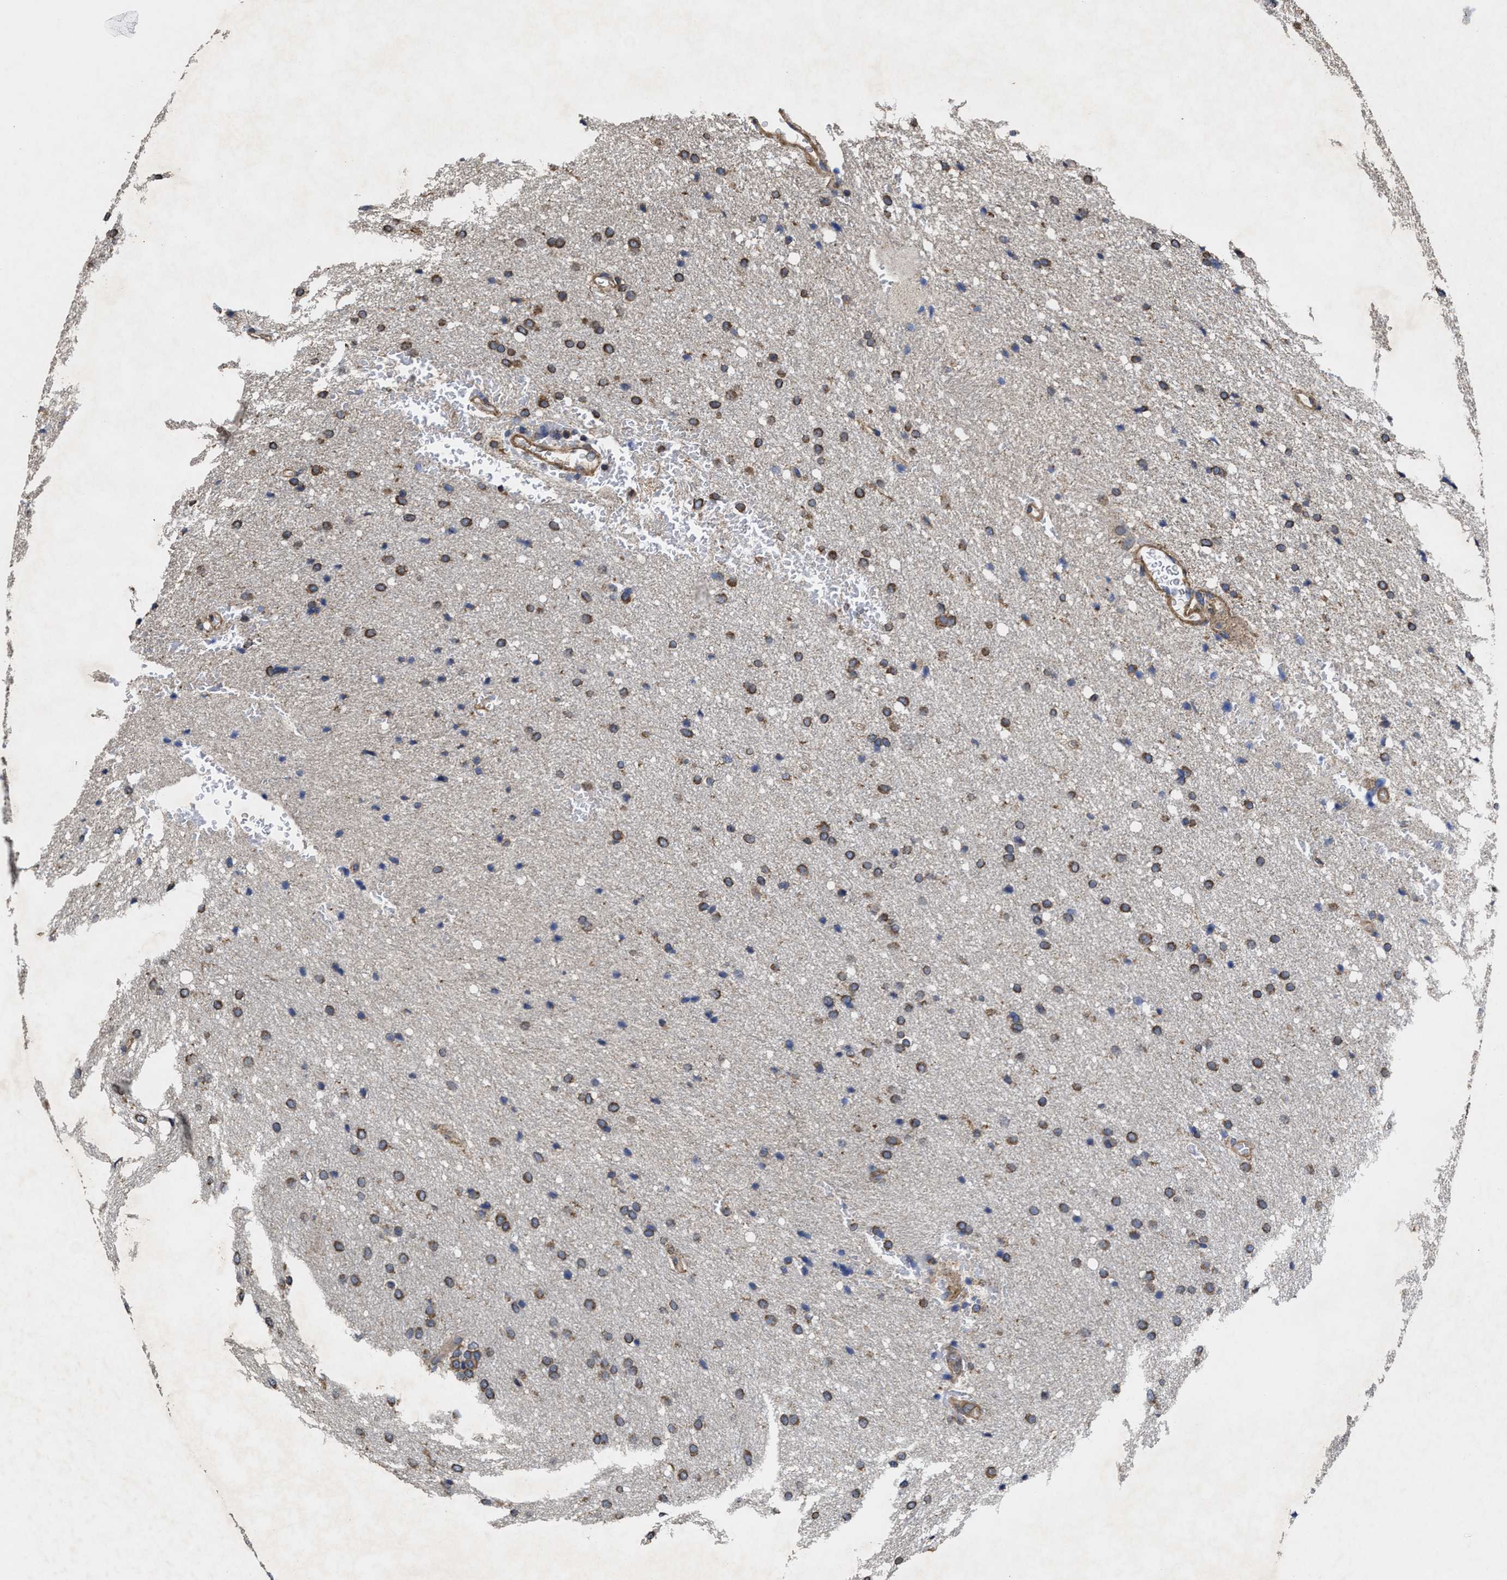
{"staining": {"intensity": "moderate", "quantity": ">75%", "location": "cytoplasmic/membranous"}, "tissue": "glioma", "cell_type": "Tumor cells", "image_type": "cancer", "snomed": [{"axis": "morphology", "description": "Glioma, malignant, Low grade"}, {"axis": "topography", "description": "Brain"}], "caption": "IHC histopathology image of glioma stained for a protein (brown), which reveals medium levels of moderate cytoplasmic/membranous staining in approximately >75% of tumor cells.", "gene": "SFXN4", "patient": {"sex": "female", "age": 37}}